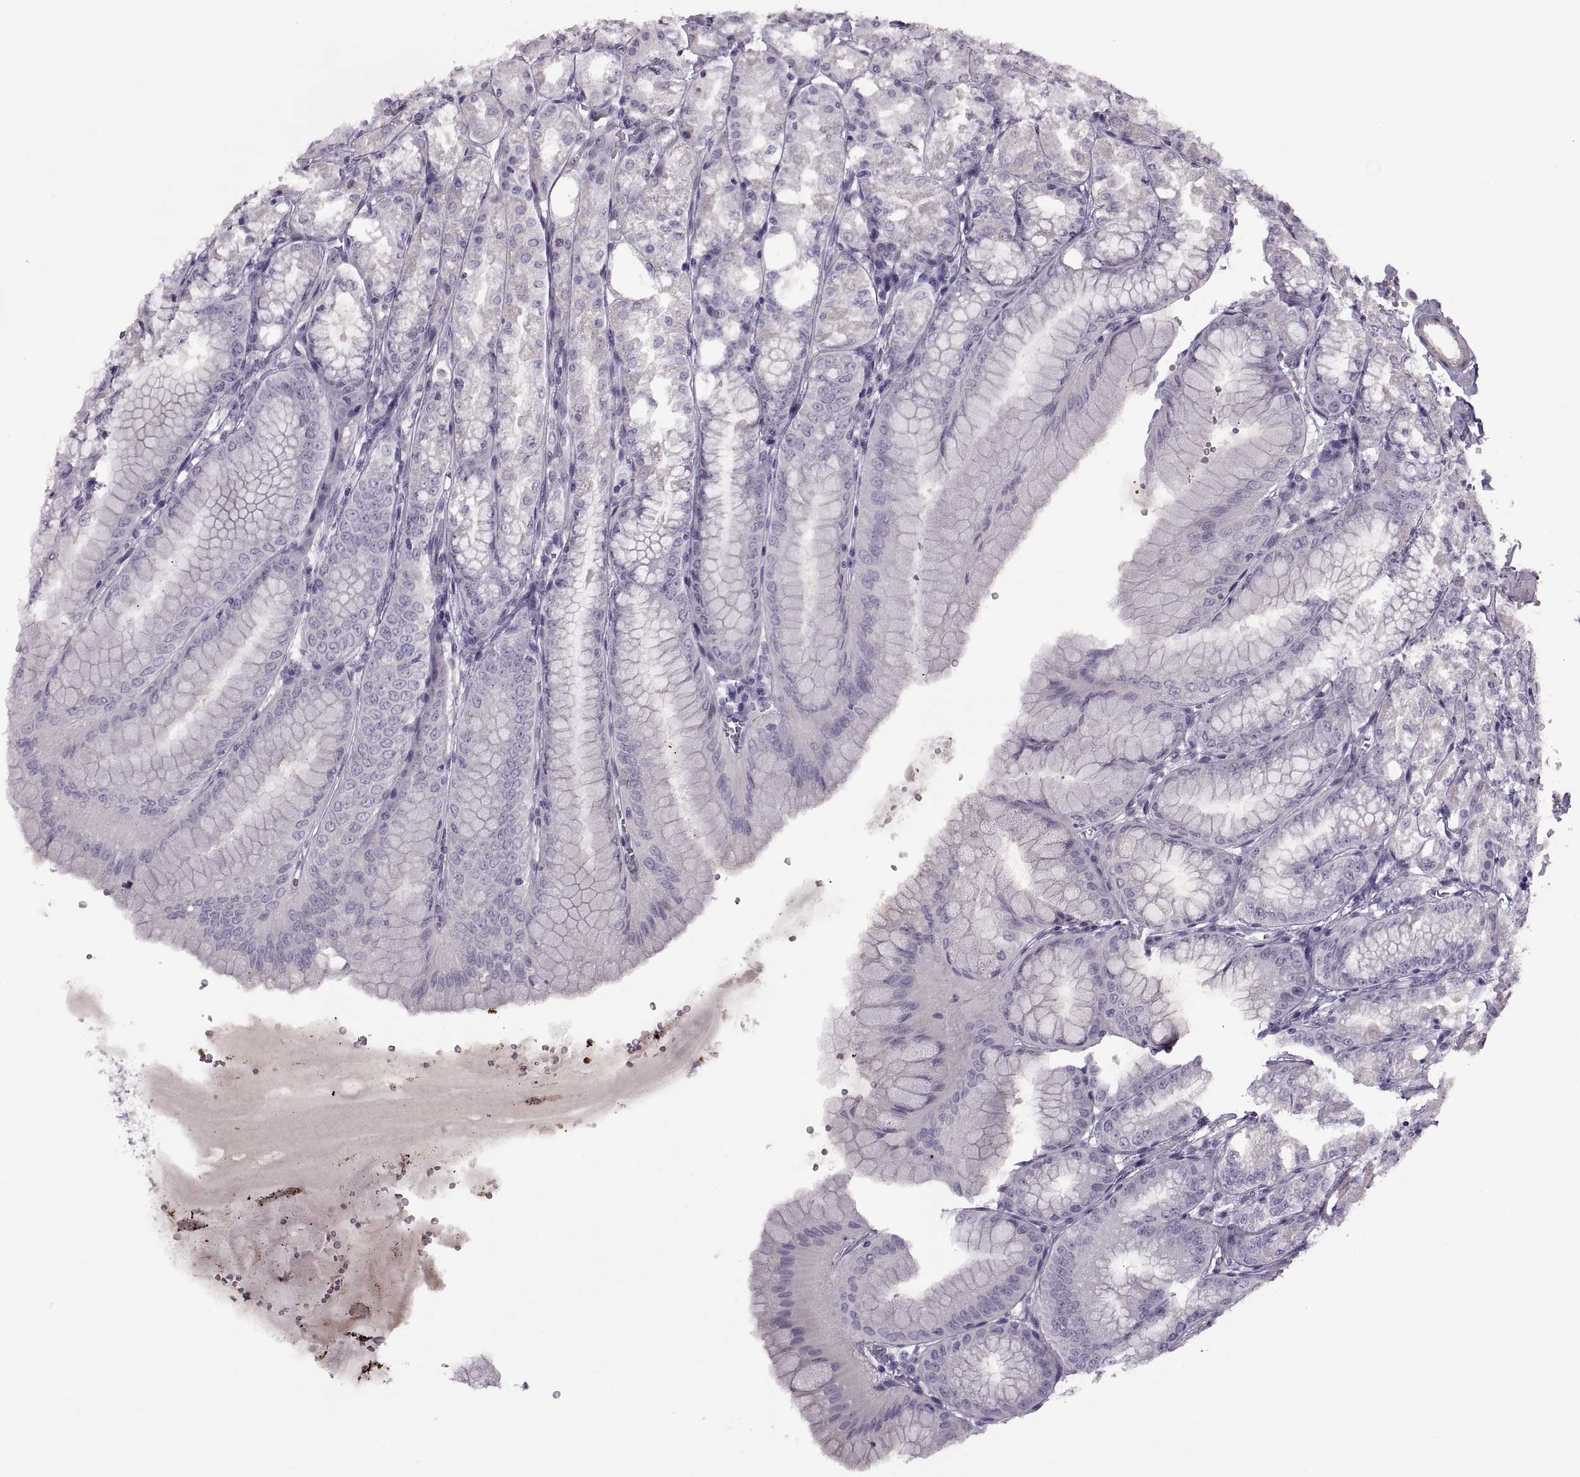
{"staining": {"intensity": "negative", "quantity": "none", "location": "none"}, "tissue": "stomach", "cell_type": "Glandular cells", "image_type": "normal", "snomed": [{"axis": "morphology", "description": "Normal tissue, NOS"}, {"axis": "topography", "description": "Stomach, lower"}], "caption": "Unremarkable stomach was stained to show a protein in brown. There is no significant positivity in glandular cells. The staining is performed using DAB (3,3'-diaminobenzidine) brown chromogen with nuclei counter-stained in using hematoxylin.", "gene": "RSPH6A", "patient": {"sex": "male", "age": 71}}